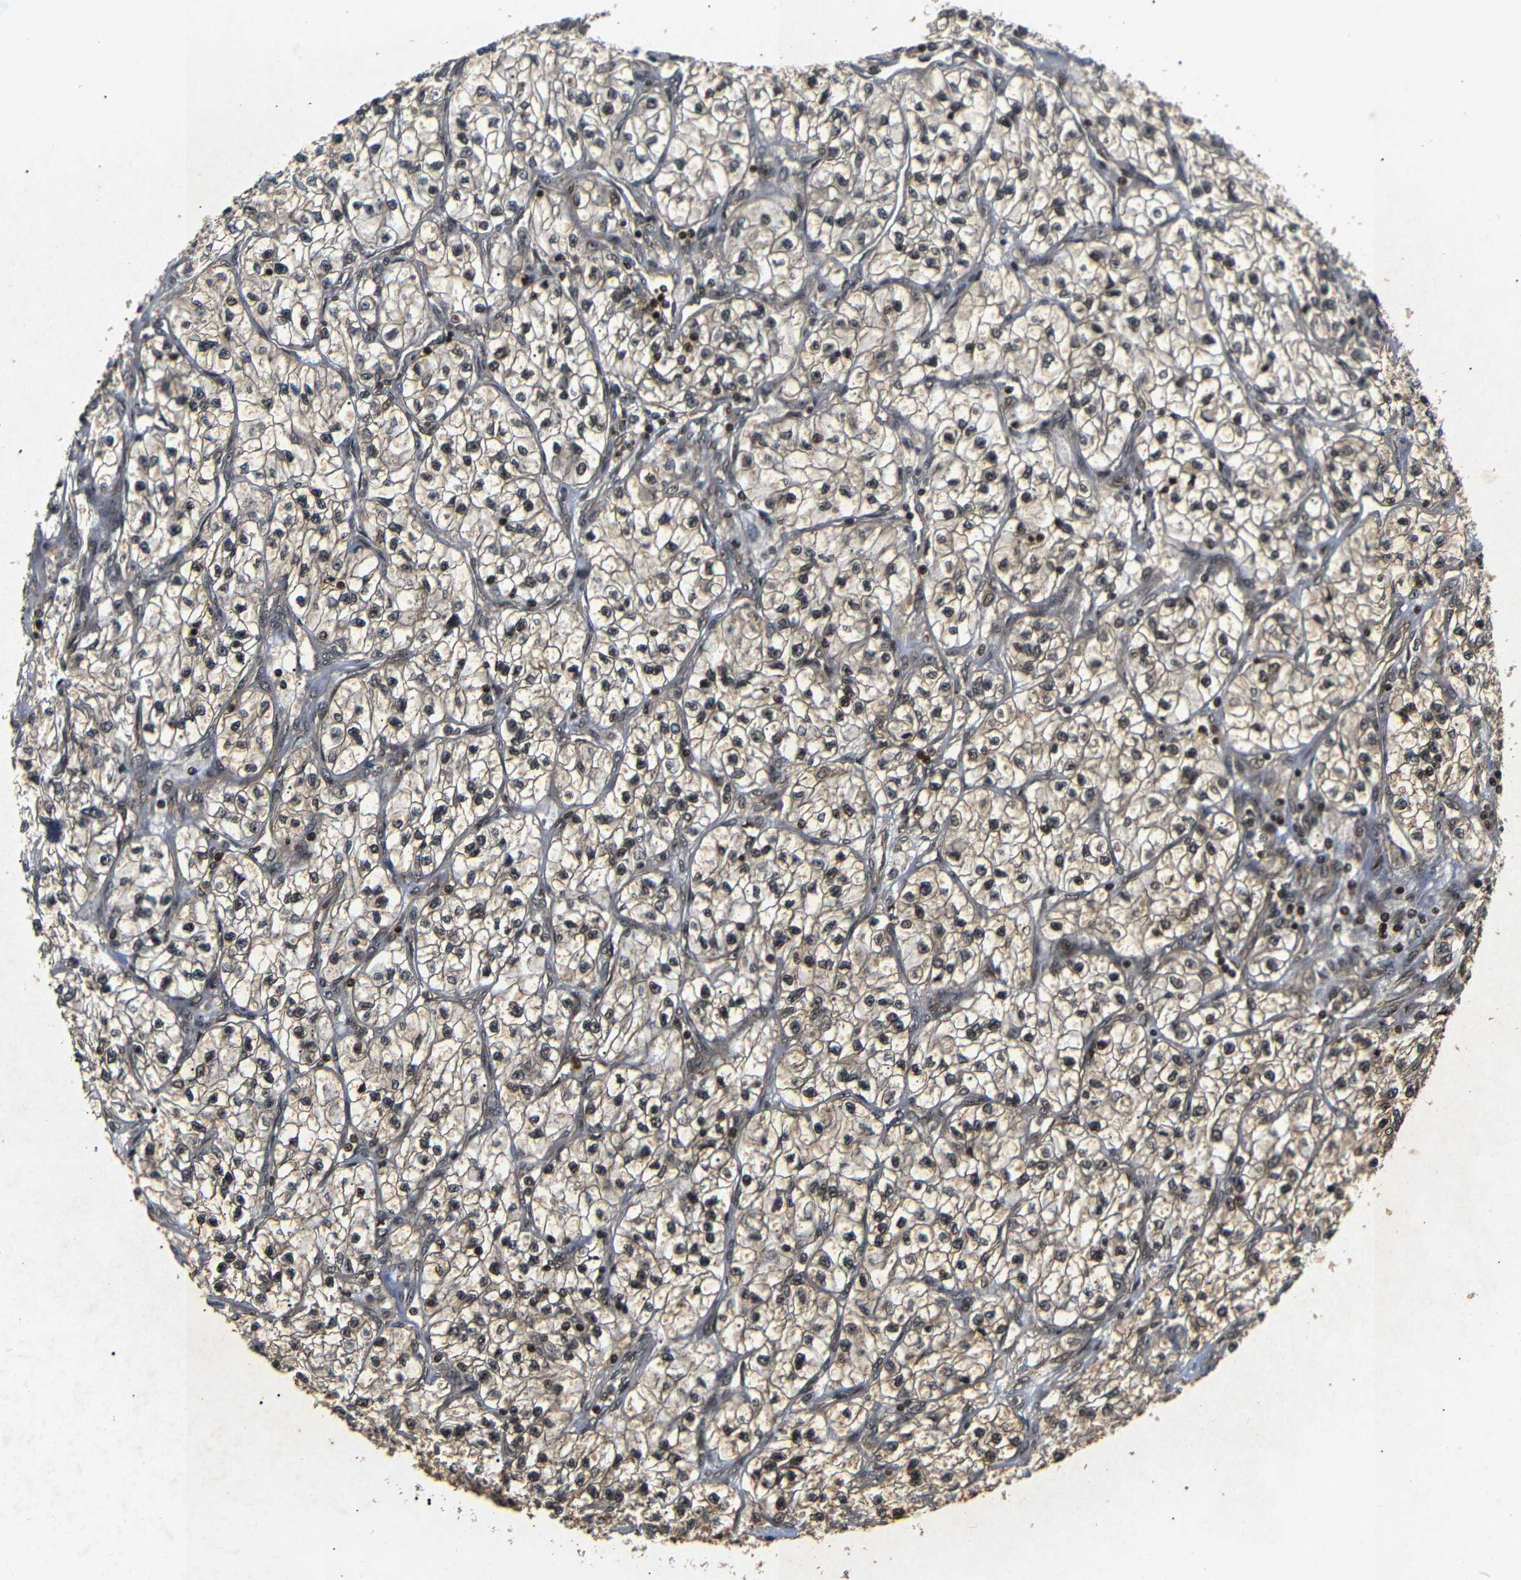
{"staining": {"intensity": "weak", "quantity": ">75%", "location": "cytoplasmic/membranous"}, "tissue": "renal cancer", "cell_type": "Tumor cells", "image_type": "cancer", "snomed": [{"axis": "morphology", "description": "Adenocarcinoma, NOS"}, {"axis": "topography", "description": "Kidney"}], "caption": "Immunohistochemical staining of renal adenocarcinoma displays low levels of weak cytoplasmic/membranous positivity in about >75% of tumor cells. The staining is performed using DAB brown chromogen to label protein expression. The nuclei are counter-stained blue using hematoxylin.", "gene": "KIF23", "patient": {"sex": "female", "age": 57}}